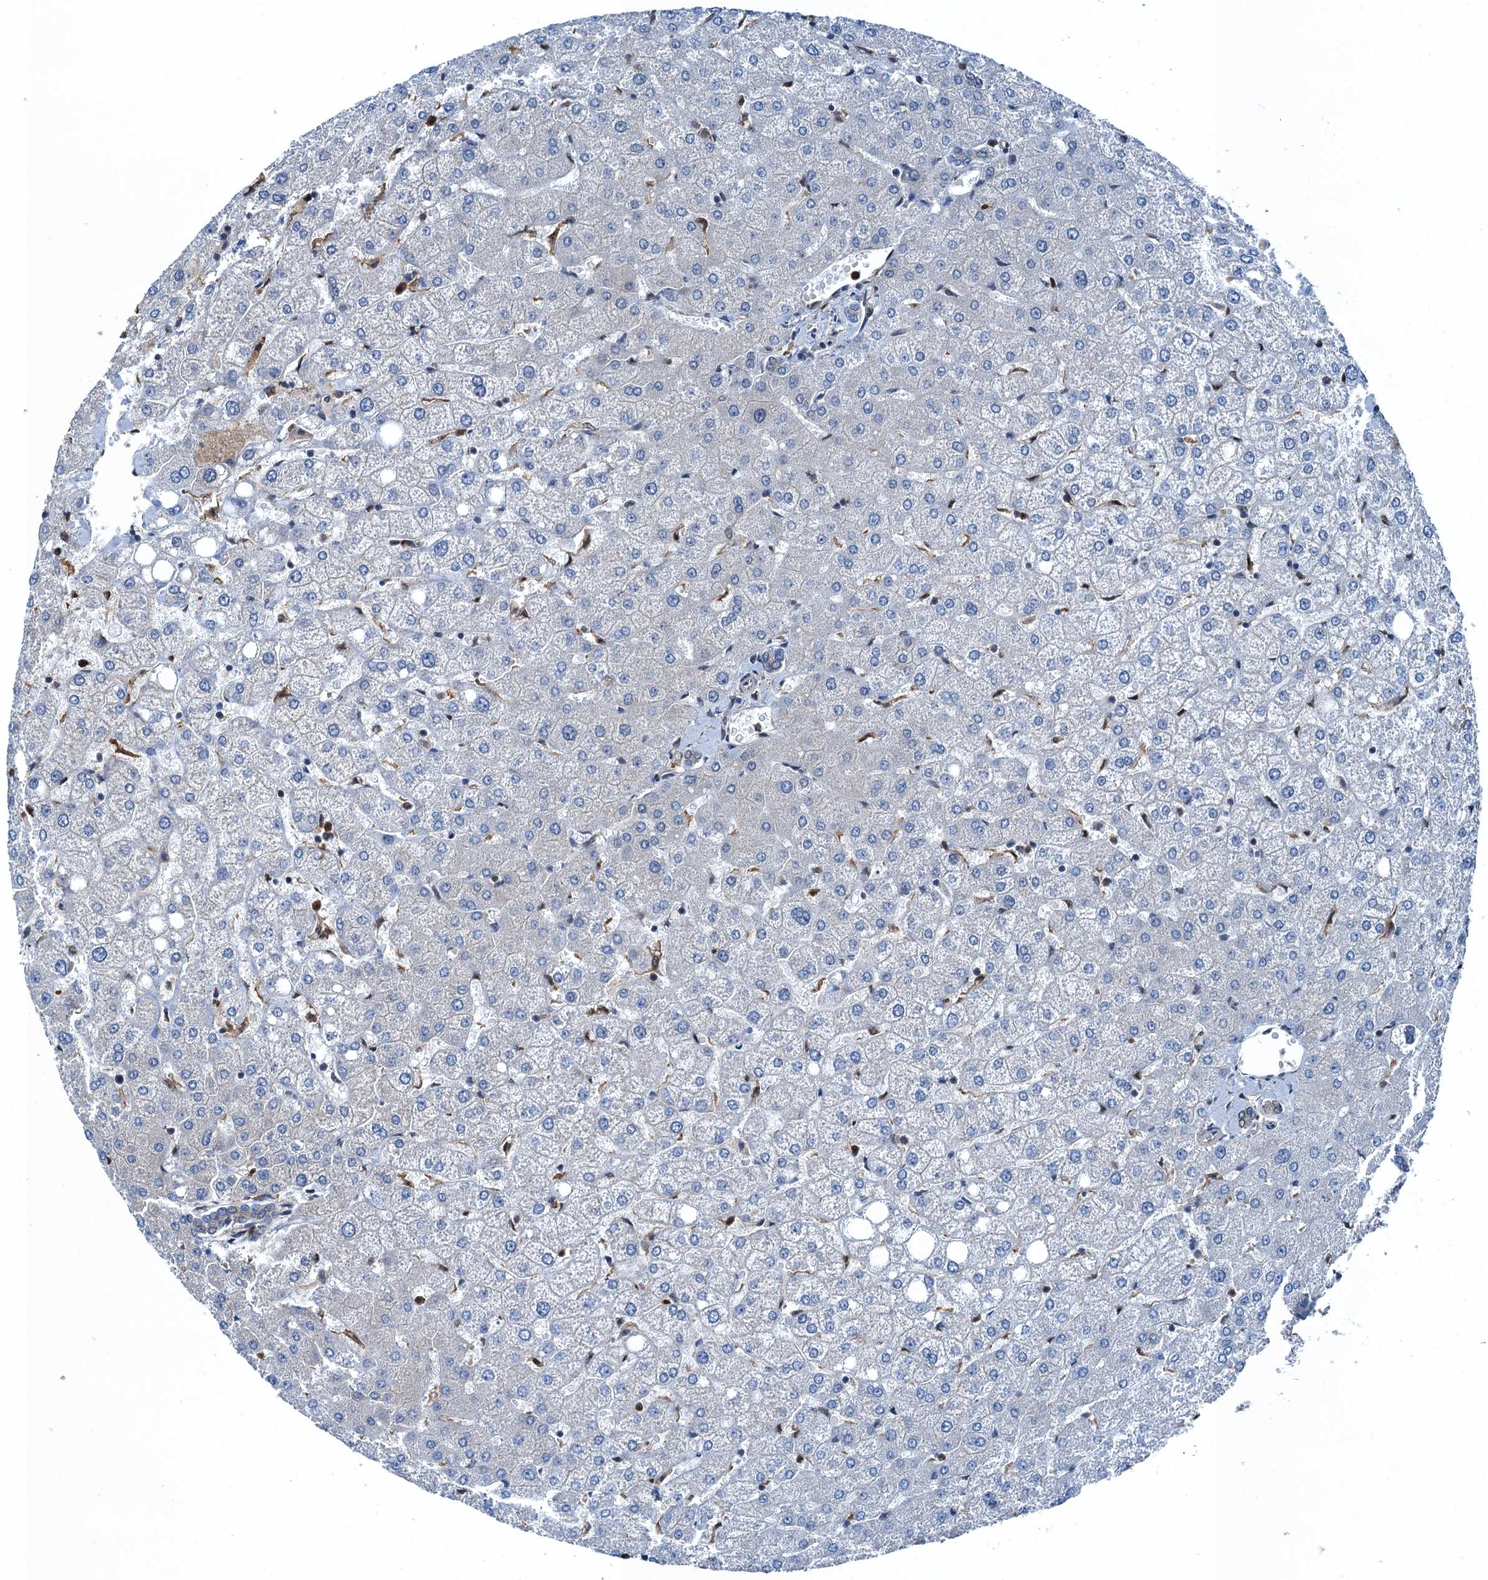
{"staining": {"intensity": "negative", "quantity": "none", "location": "none"}, "tissue": "liver", "cell_type": "Cholangiocytes", "image_type": "normal", "snomed": [{"axis": "morphology", "description": "Normal tissue, NOS"}, {"axis": "topography", "description": "Liver"}], "caption": "High magnification brightfield microscopy of benign liver stained with DAB (3,3'-diaminobenzidine) (brown) and counterstained with hematoxylin (blue): cholangiocytes show no significant staining.", "gene": "RNH1", "patient": {"sex": "female", "age": 54}}